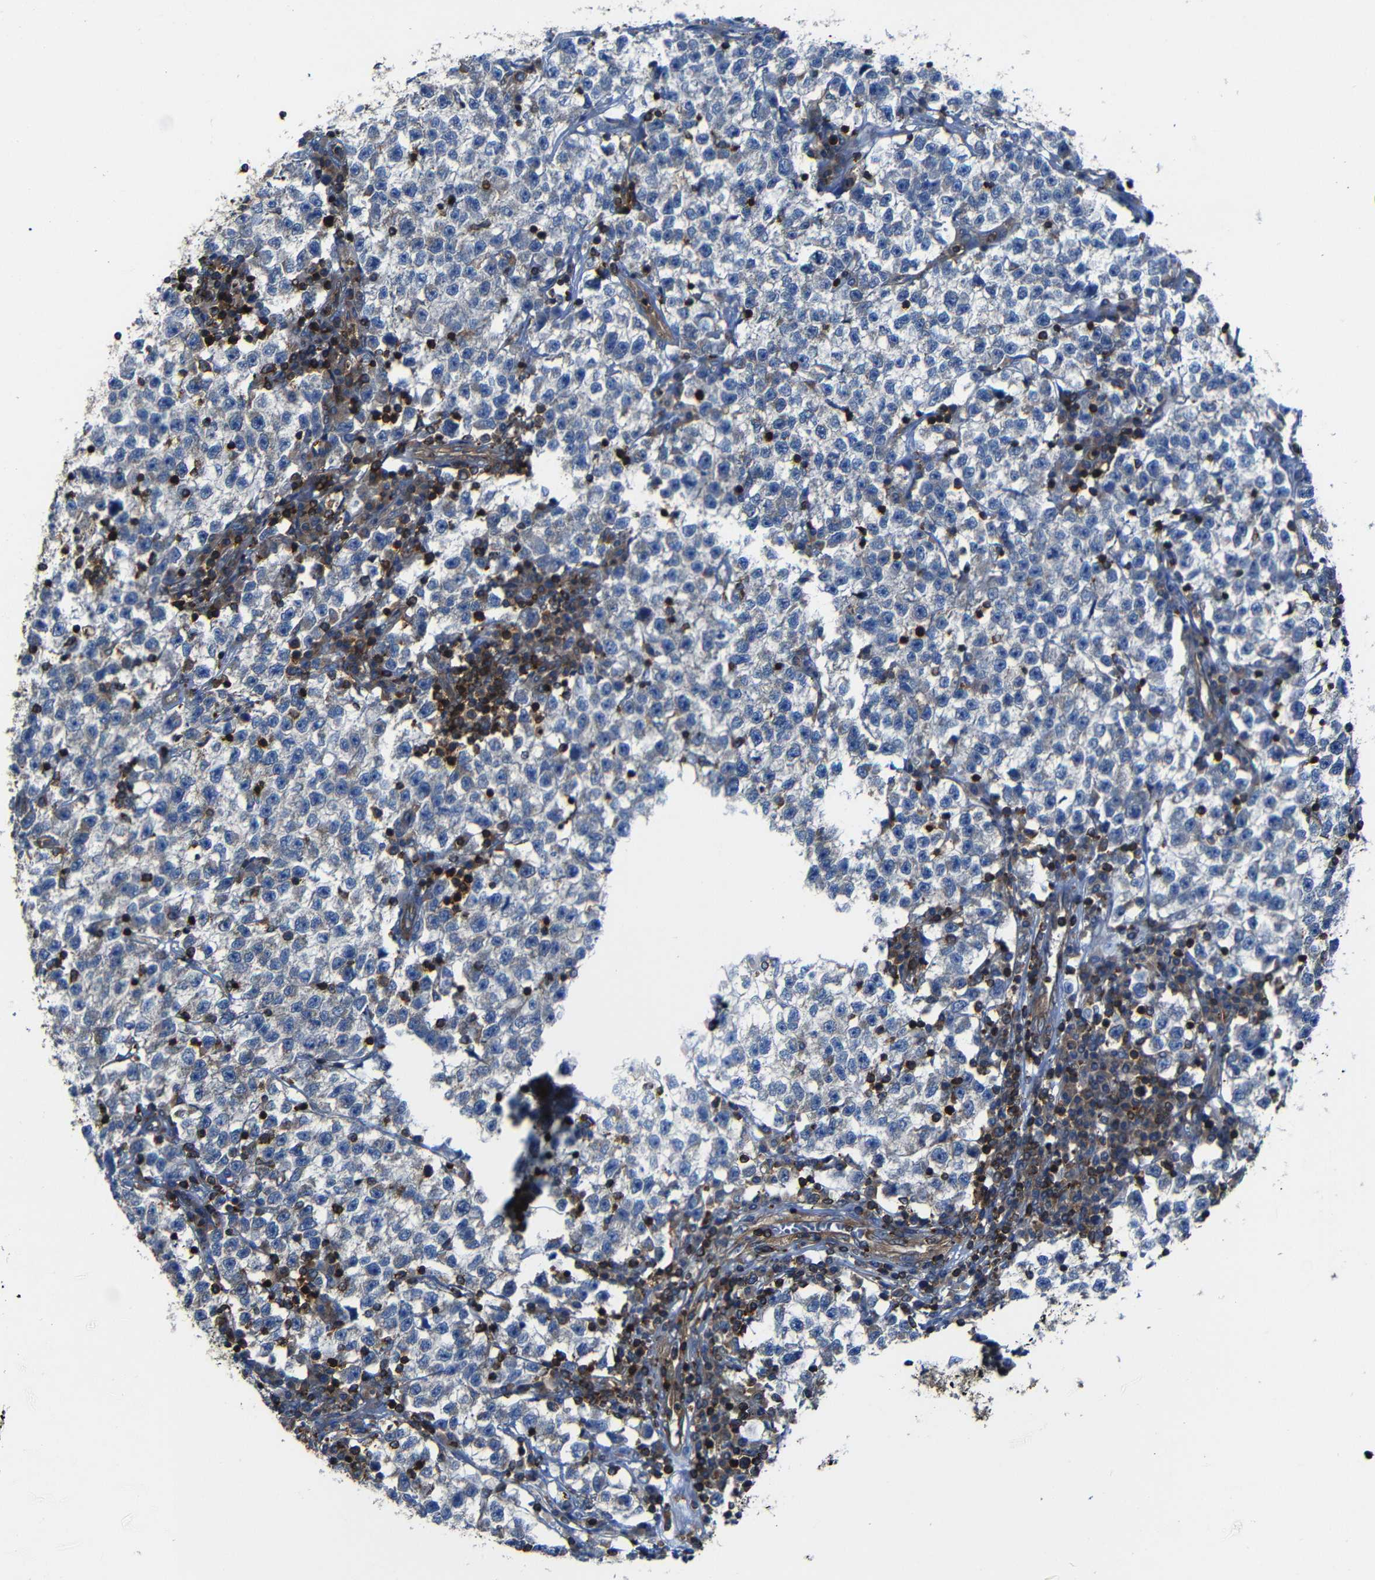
{"staining": {"intensity": "negative", "quantity": "none", "location": "none"}, "tissue": "testis cancer", "cell_type": "Tumor cells", "image_type": "cancer", "snomed": [{"axis": "morphology", "description": "Seminoma, NOS"}, {"axis": "topography", "description": "Testis"}], "caption": "DAB (3,3'-diaminobenzidine) immunohistochemical staining of human seminoma (testis) shows no significant positivity in tumor cells.", "gene": "ARHGEF1", "patient": {"sex": "male", "age": 22}}